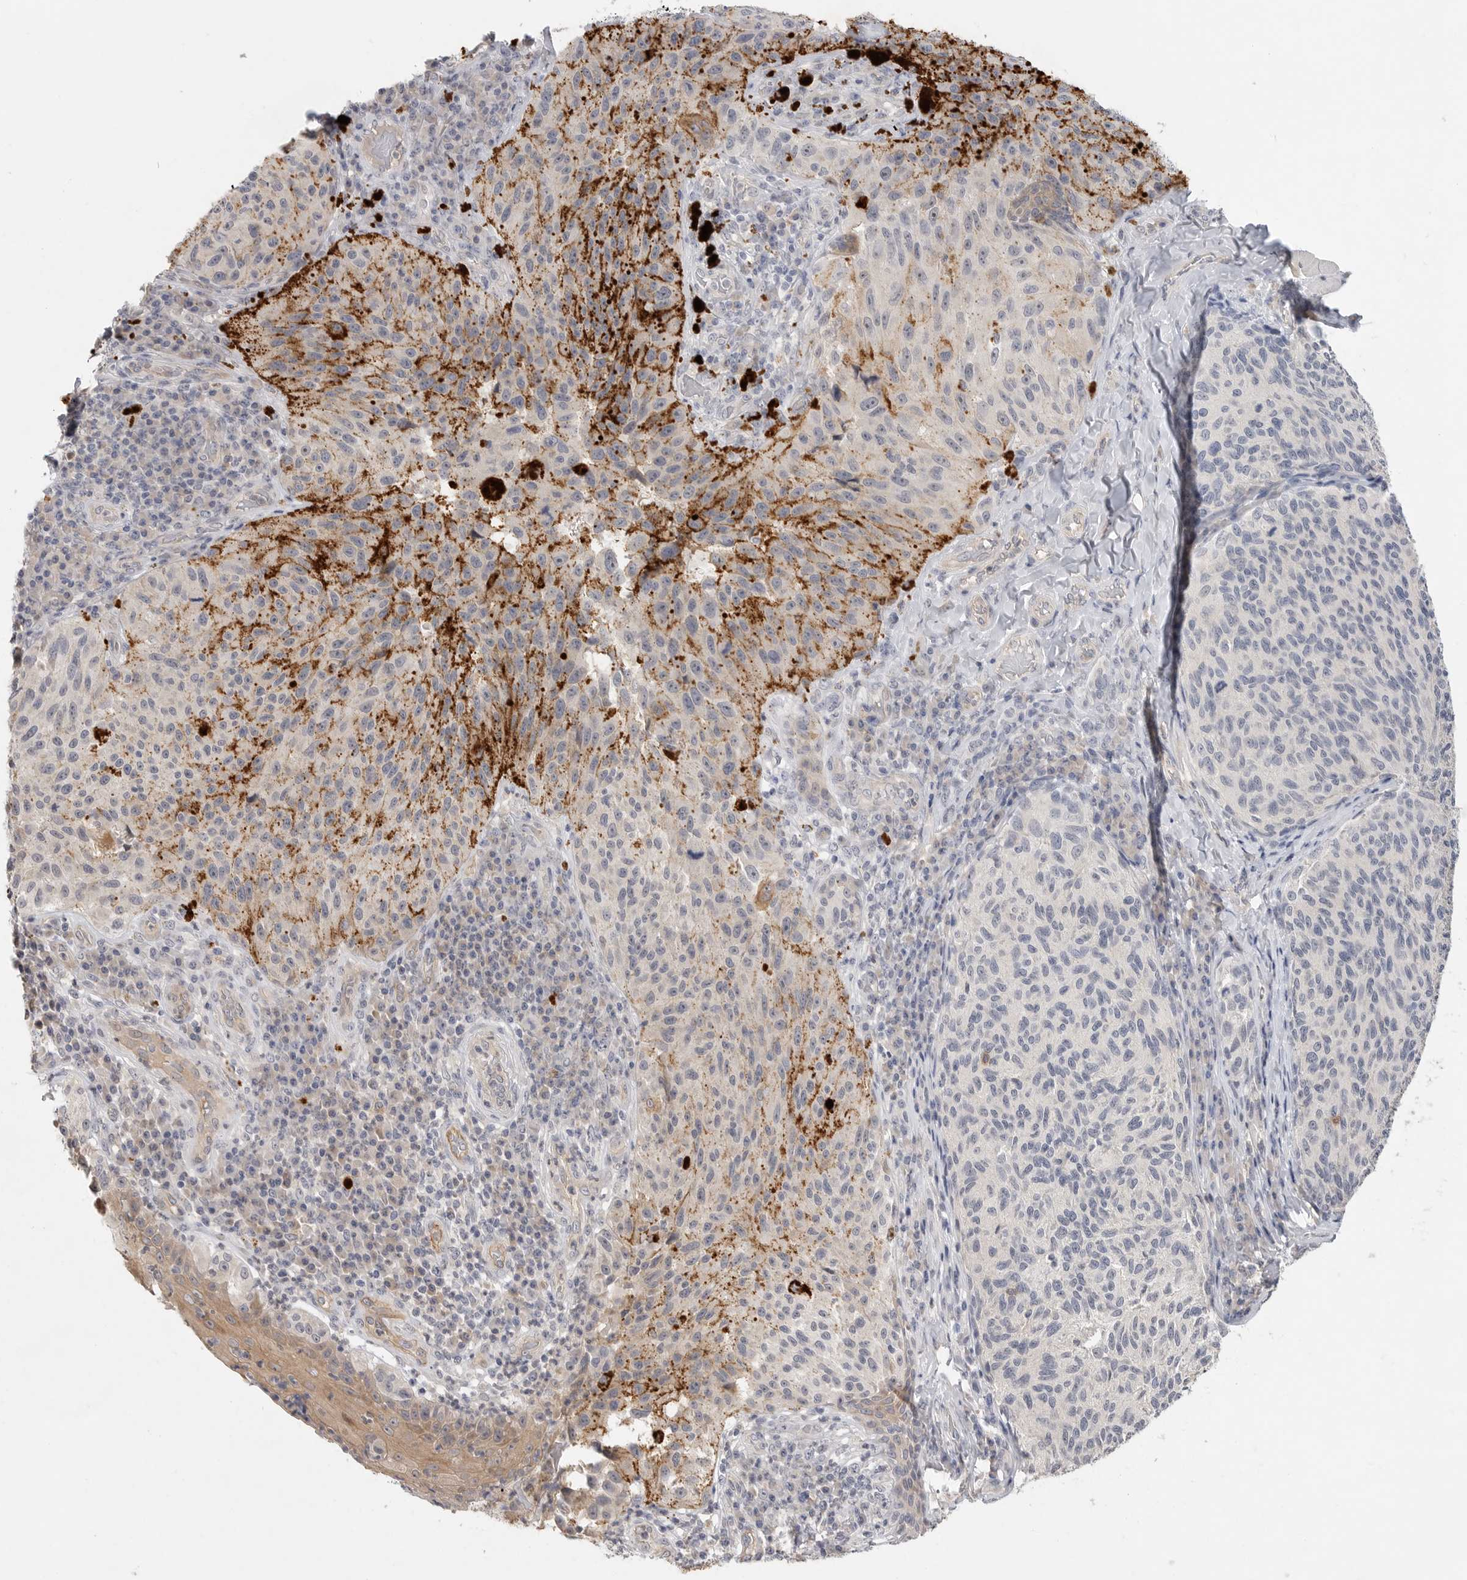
{"staining": {"intensity": "negative", "quantity": "none", "location": "none"}, "tissue": "melanoma", "cell_type": "Tumor cells", "image_type": "cancer", "snomed": [{"axis": "morphology", "description": "Malignant melanoma, NOS"}, {"axis": "topography", "description": "Skin"}], "caption": "Tumor cells are negative for brown protein staining in melanoma. Nuclei are stained in blue.", "gene": "ITGAD", "patient": {"sex": "female", "age": 73}}